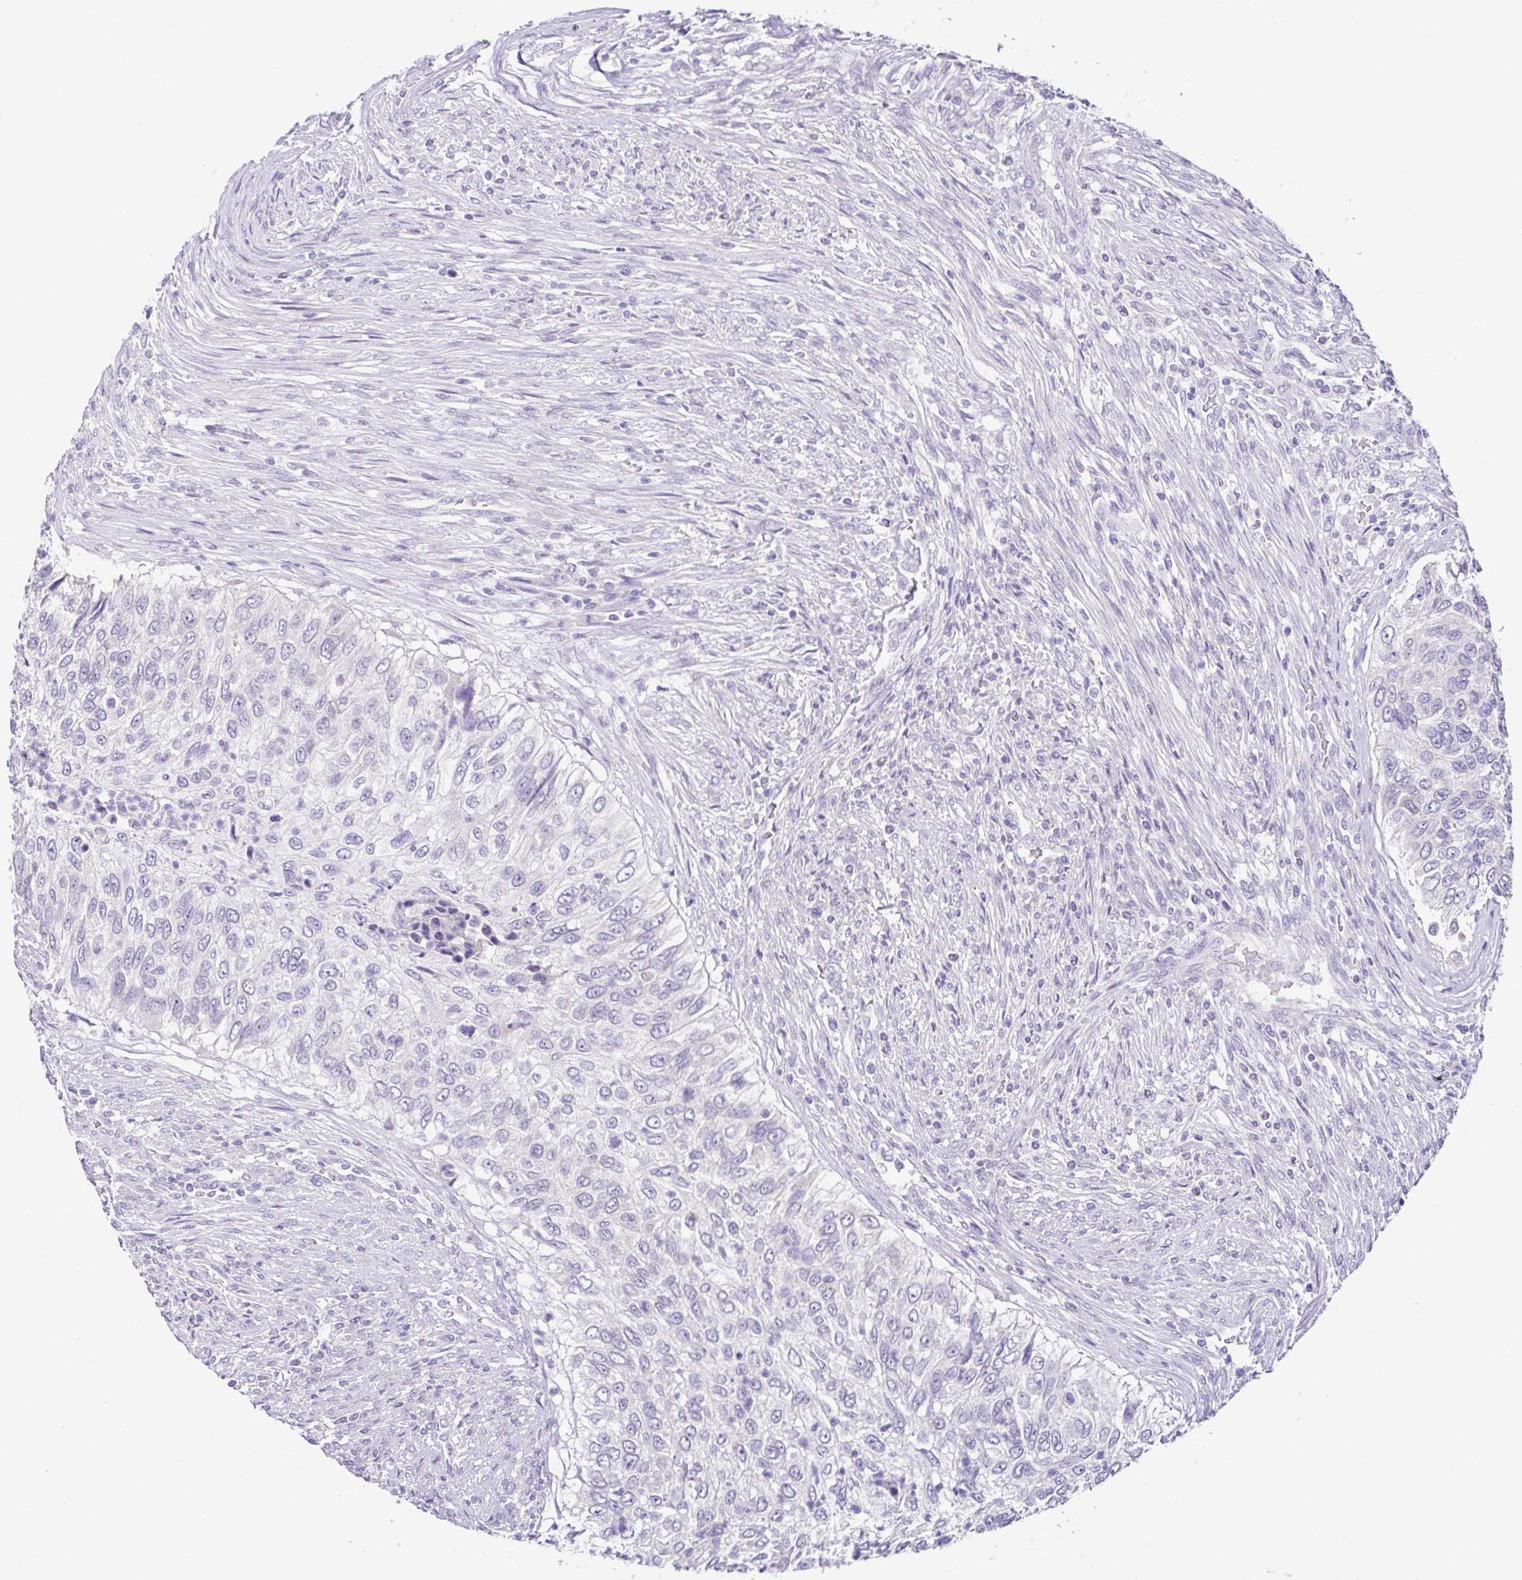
{"staining": {"intensity": "negative", "quantity": "none", "location": "none"}, "tissue": "urothelial cancer", "cell_type": "Tumor cells", "image_type": "cancer", "snomed": [{"axis": "morphology", "description": "Urothelial carcinoma, High grade"}, {"axis": "topography", "description": "Urinary bladder"}], "caption": "DAB (3,3'-diaminobenzidine) immunohistochemical staining of human urothelial cancer exhibits no significant staining in tumor cells.", "gene": "RDH11", "patient": {"sex": "female", "age": 60}}